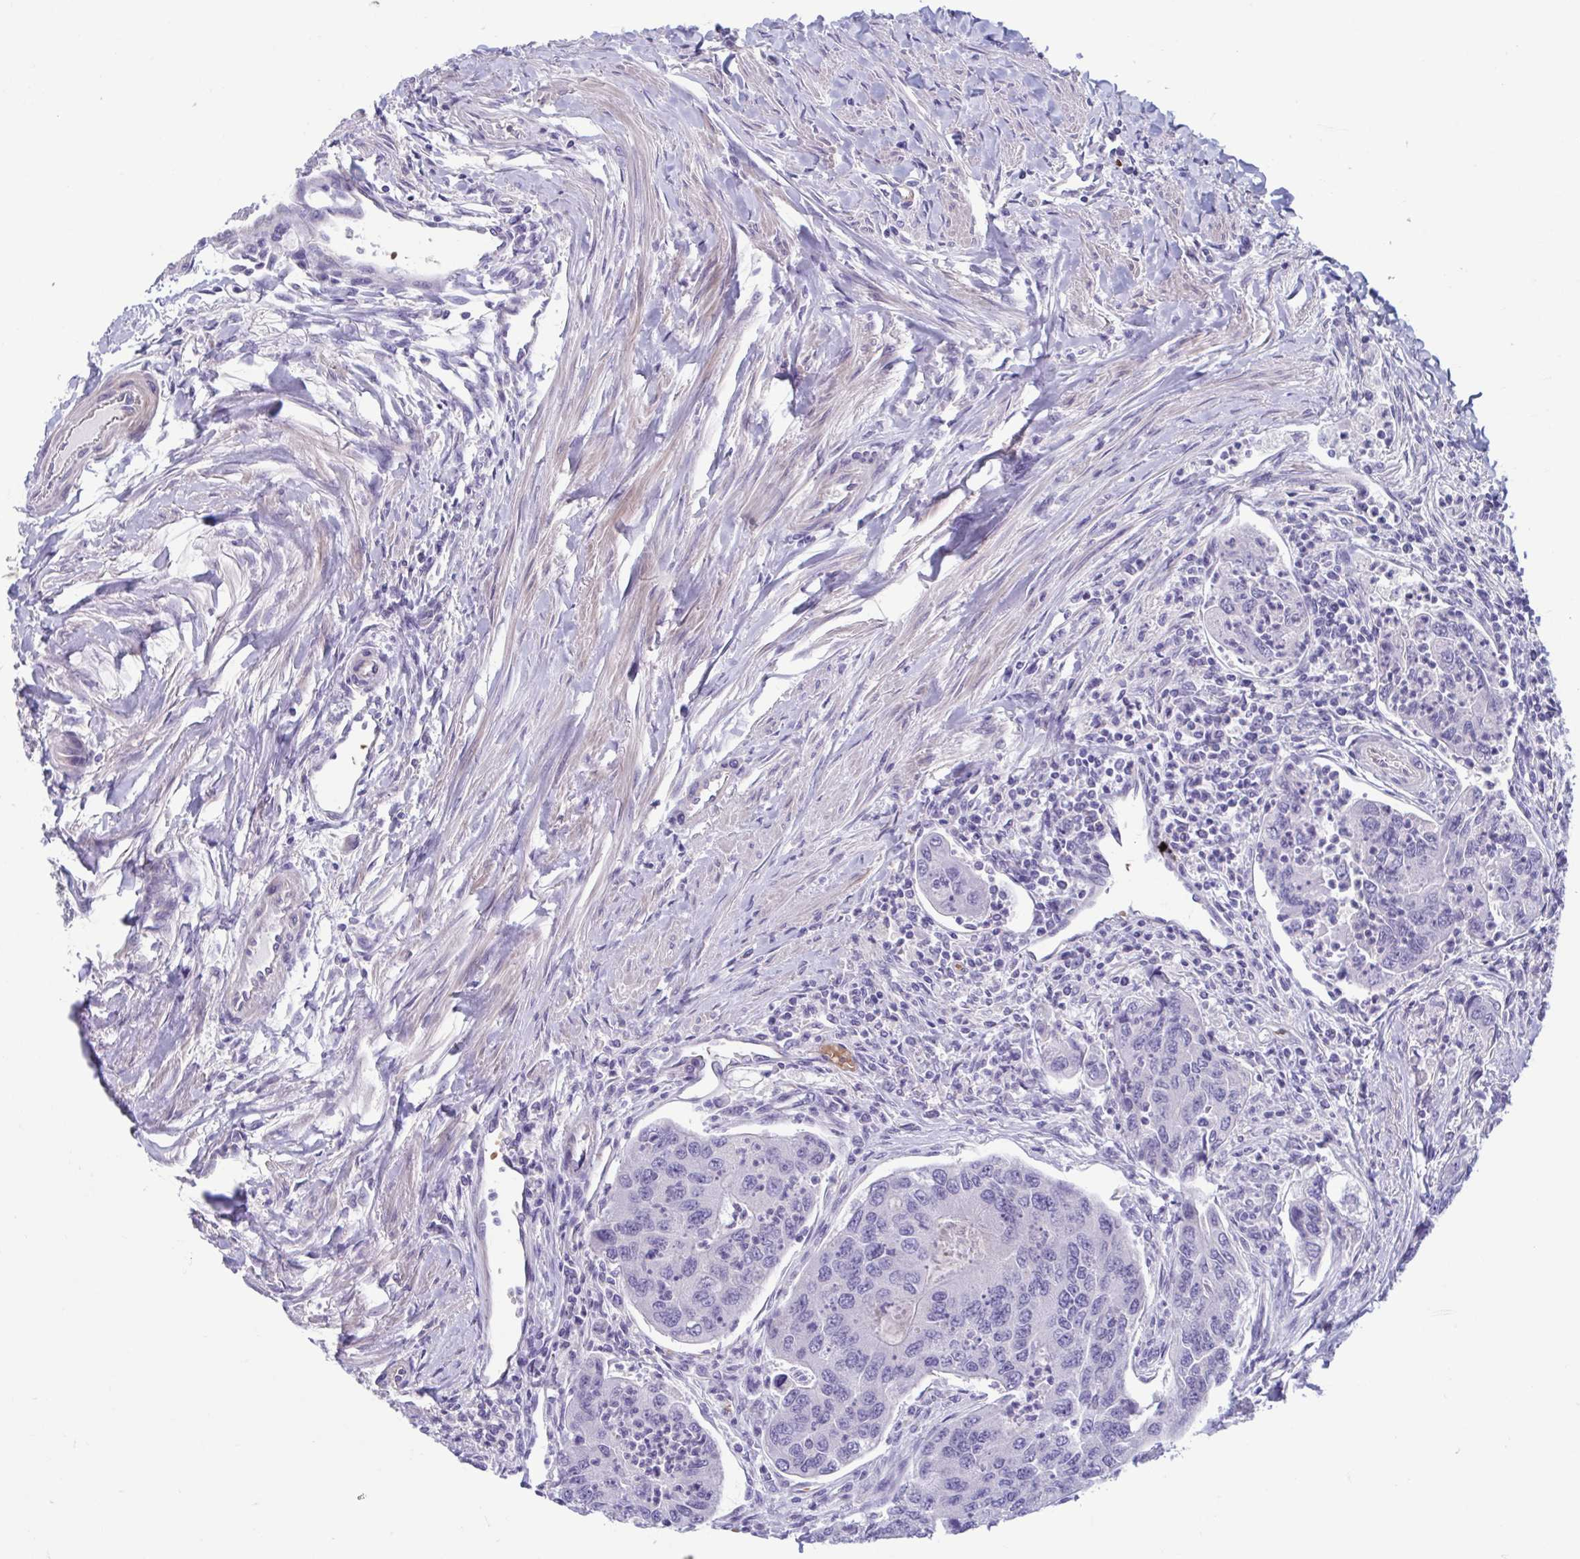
{"staining": {"intensity": "negative", "quantity": "none", "location": "none"}, "tissue": "colorectal cancer", "cell_type": "Tumor cells", "image_type": "cancer", "snomed": [{"axis": "morphology", "description": "Adenocarcinoma, NOS"}, {"axis": "topography", "description": "Colon"}], "caption": "Micrograph shows no significant protein expression in tumor cells of colorectal cancer (adenocarcinoma). (Brightfield microscopy of DAB (3,3'-diaminobenzidine) immunohistochemistry (IHC) at high magnification).", "gene": "MORC4", "patient": {"sex": "female", "age": 67}}